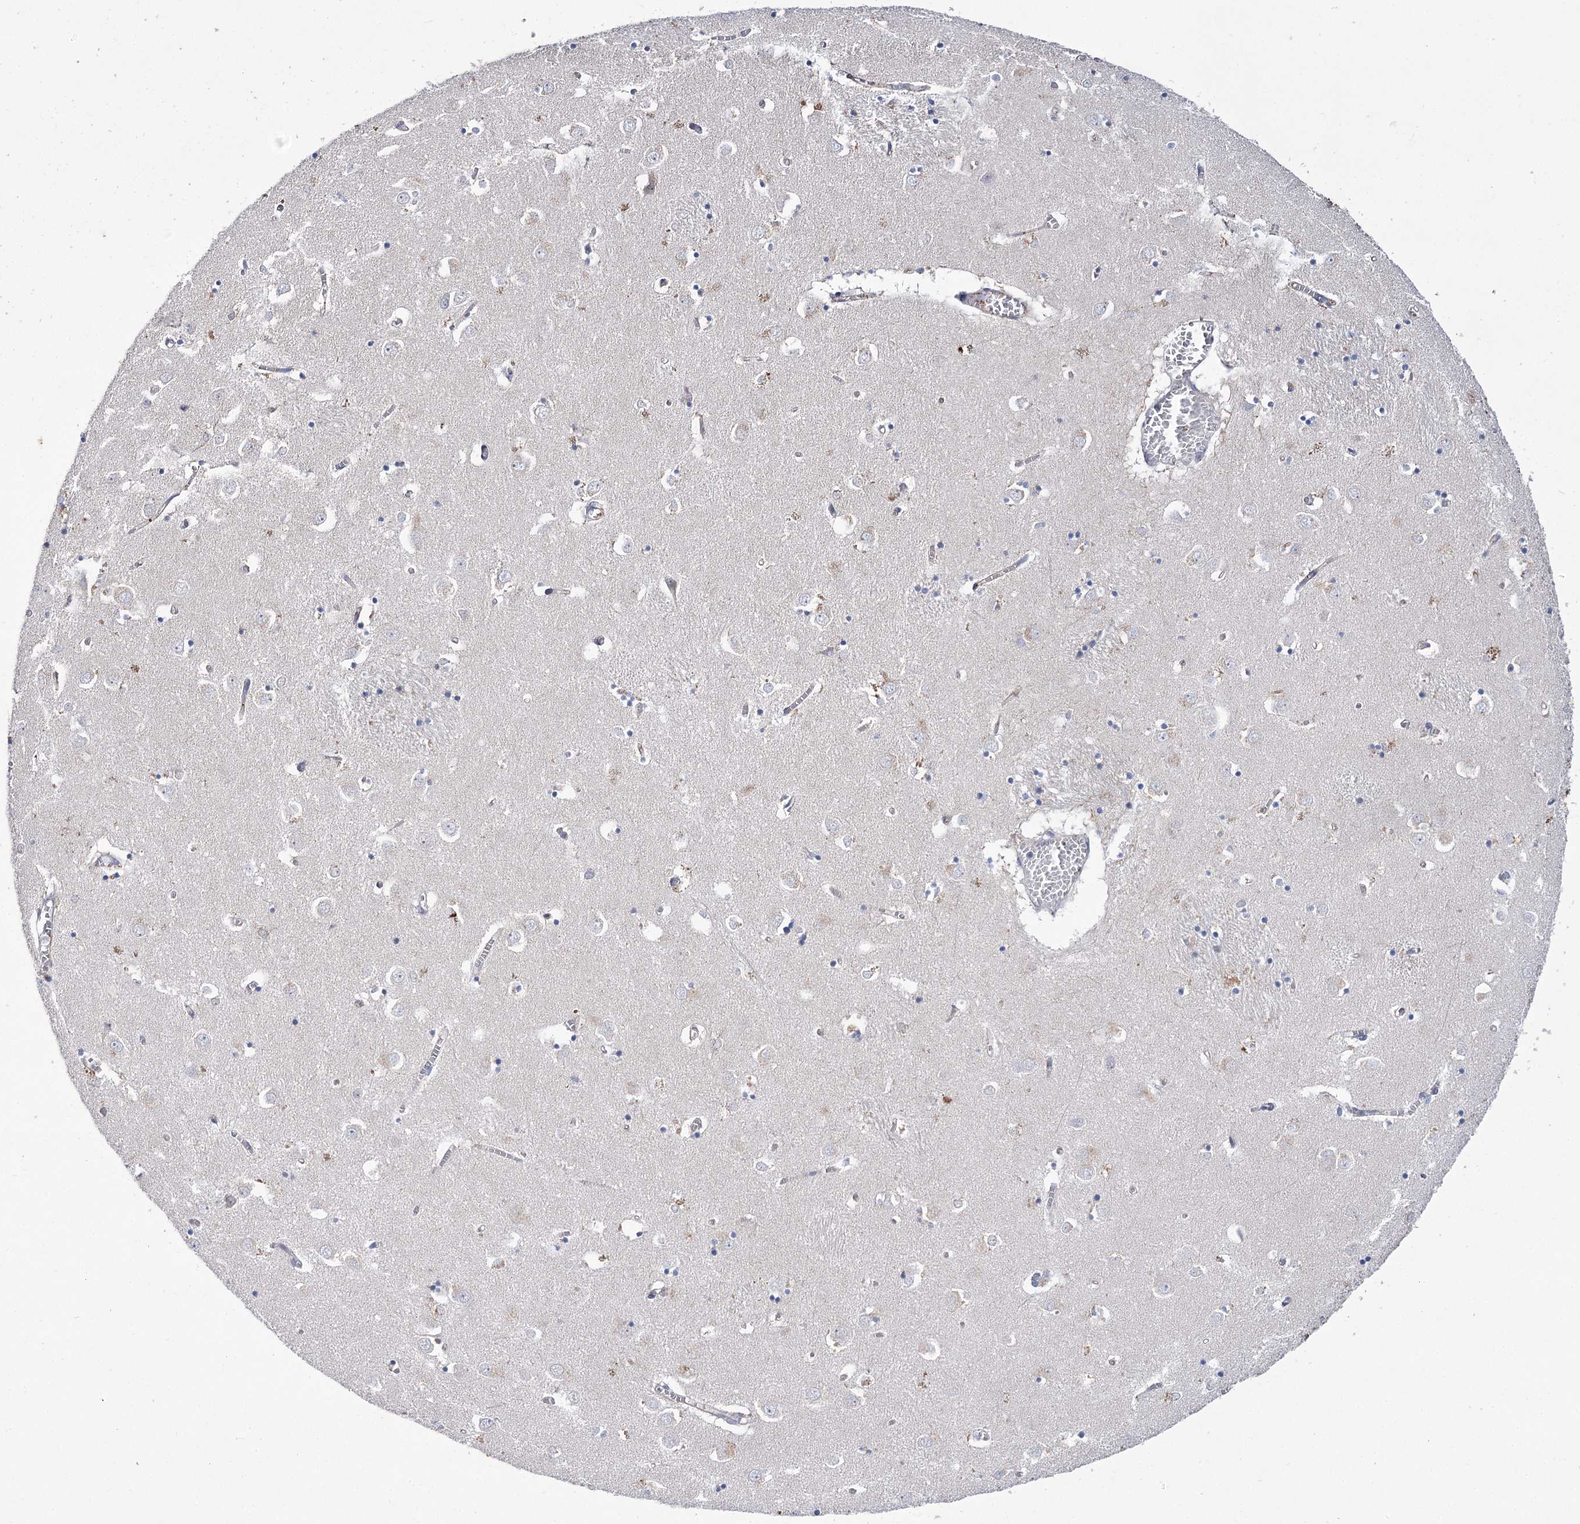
{"staining": {"intensity": "negative", "quantity": "none", "location": "none"}, "tissue": "caudate", "cell_type": "Glial cells", "image_type": "normal", "snomed": [{"axis": "morphology", "description": "Normal tissue, NOS"}, {"axis": "topography", "description": "Lateral ventricle wall"}], "caption": "This is an IHC histopathology image of unremarkable human caudate. There is no positivity in glial cells.", "gene": "ECHDC3", "patient": {"sex": "male", "age": 70}}